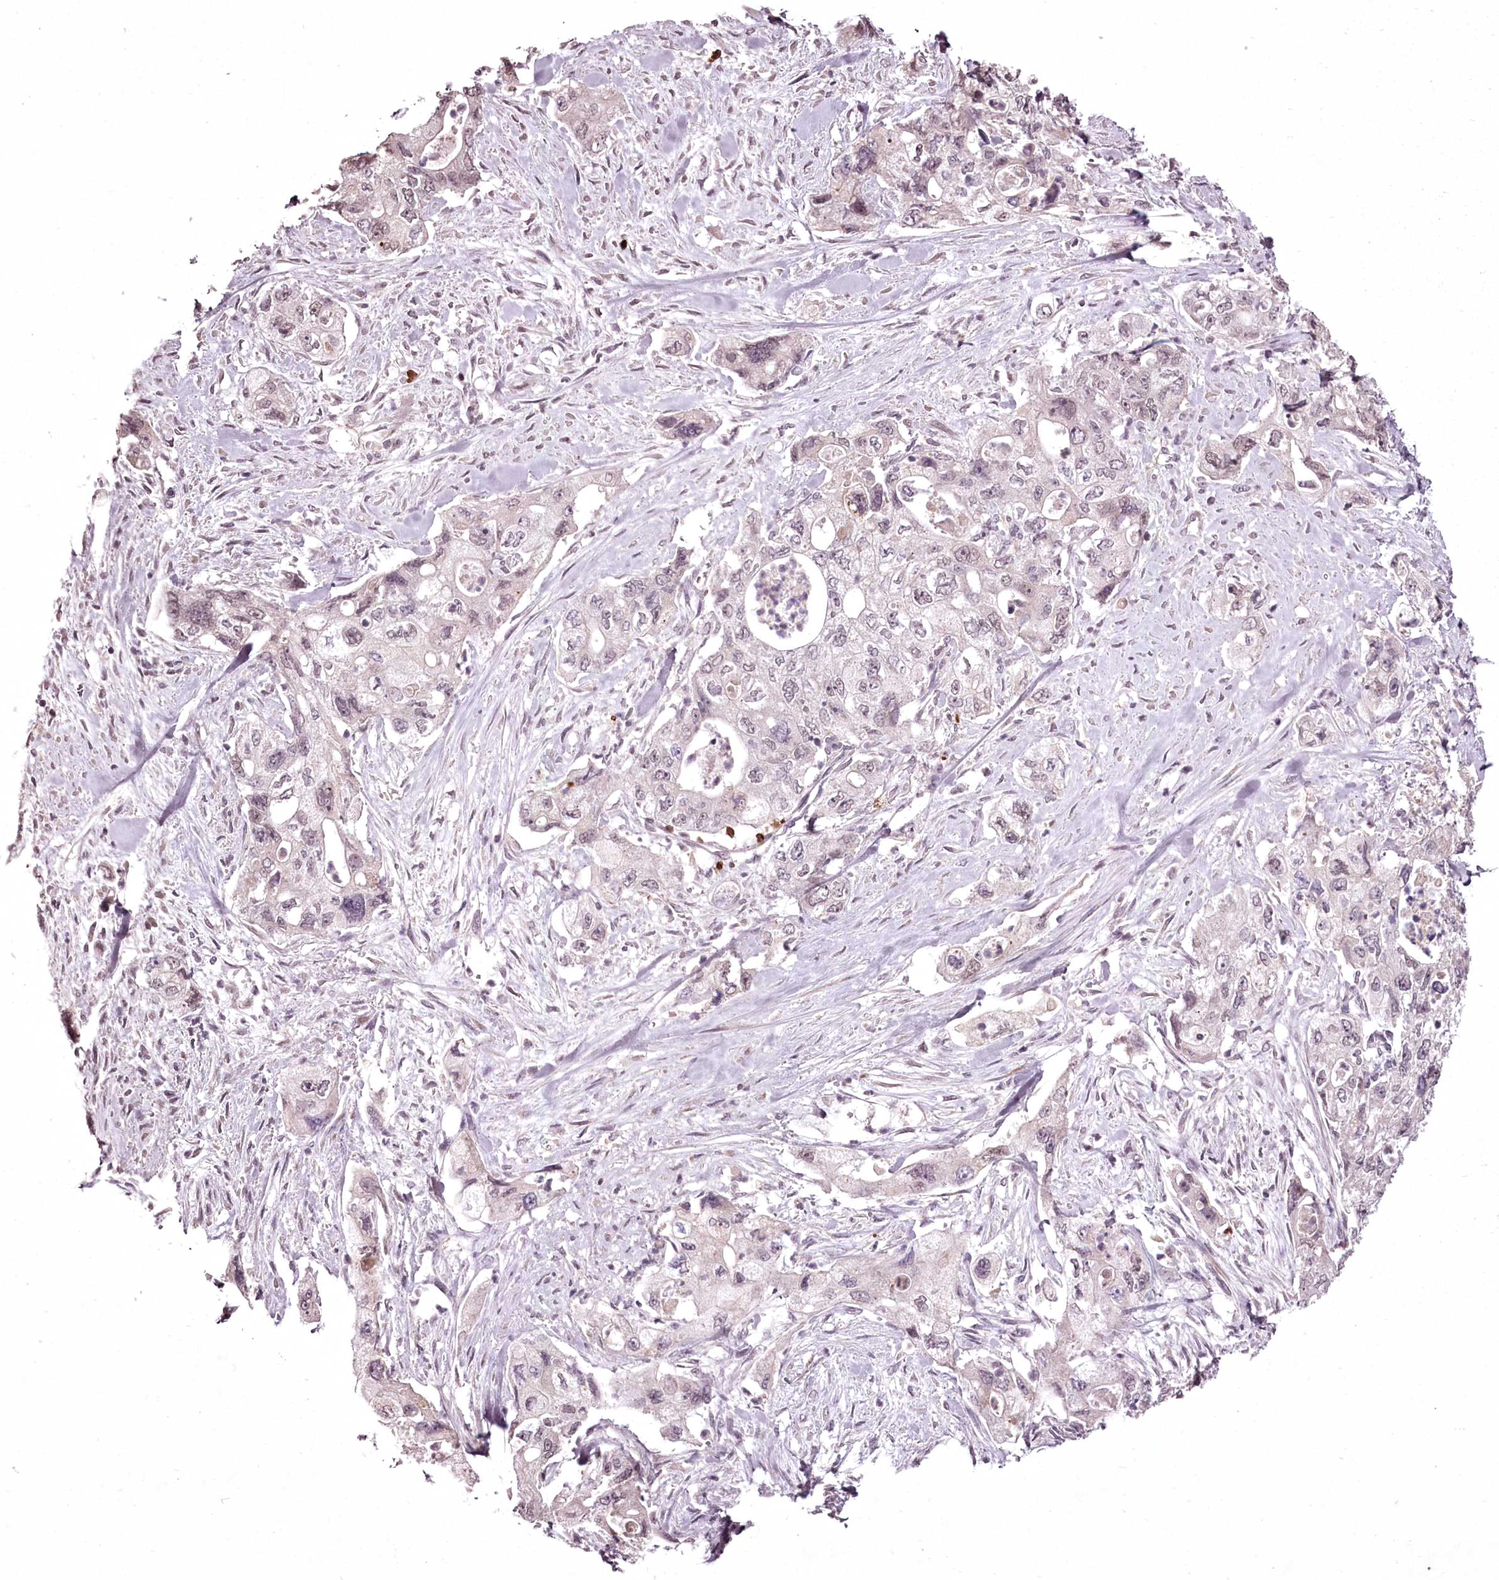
{"staining": {"intensity": "weak", "quantity": "25%-75%", "location": "nuclear"}, "tissue": "pancreatic cancer", "cell_type": "Tumor cells", "image_type": "cancer", "snomed": [{"axis": "morphology", "description": "Adenocarcinoma, NOS"}, {"axis": "topography", "description": "Pancreas"}], "caption": "Immunohistochemical staining of pancreatic adenocarcinoma displays low levels of weak nuclear protein staining in about 25%-75% of tumor cells.", "gene": "ADRA1D", "patient": {"sex": "female", "age": 73}}